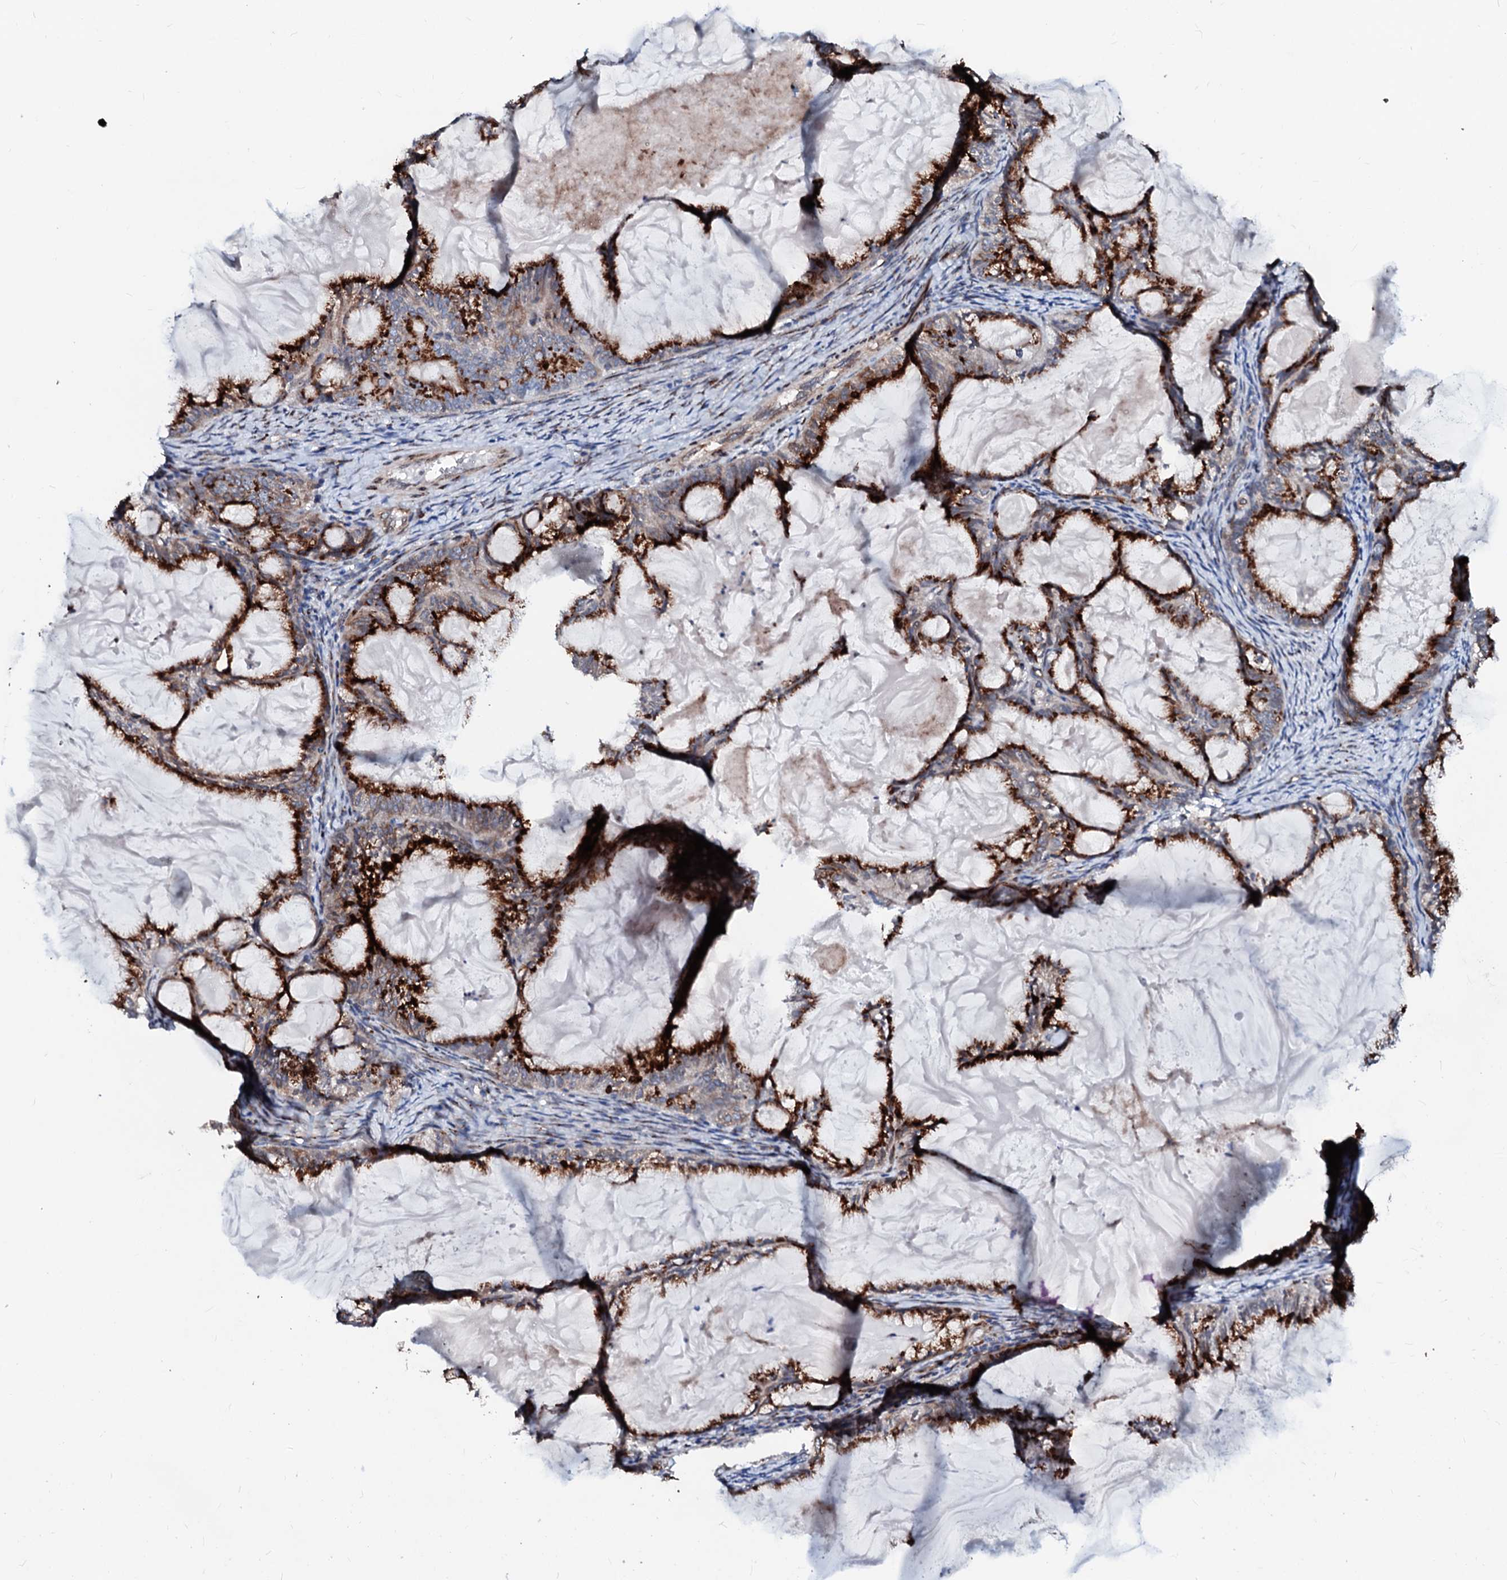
{"staining": {"intensity": "strong", "quantity": ">75%", "location": "cytoplasmic/membranous"}, "tissue": "endometrial cancer", "cell_type": "Tumor cells", "image_type": "cancer", "snomed": [{"axis": "morphology", "description": "Adenocarcinoma, NOS"}, {"axis": "topography", "description": "Endometrium"}], "caption": "An immunohistochemistry micrograph of tumor tissue is shown. Protein staining in brown highlights strong cytoplasmic/membranous positivity in endometrial cancer (adenocarcinoma) within tumor cells. The protein is stained brown, and the nuclei are stained in blue (DAB IHC with brightfield microscopy, high magnification).", "gene": "TMCO3", "patient": {"sex": "female", "age": 86}}